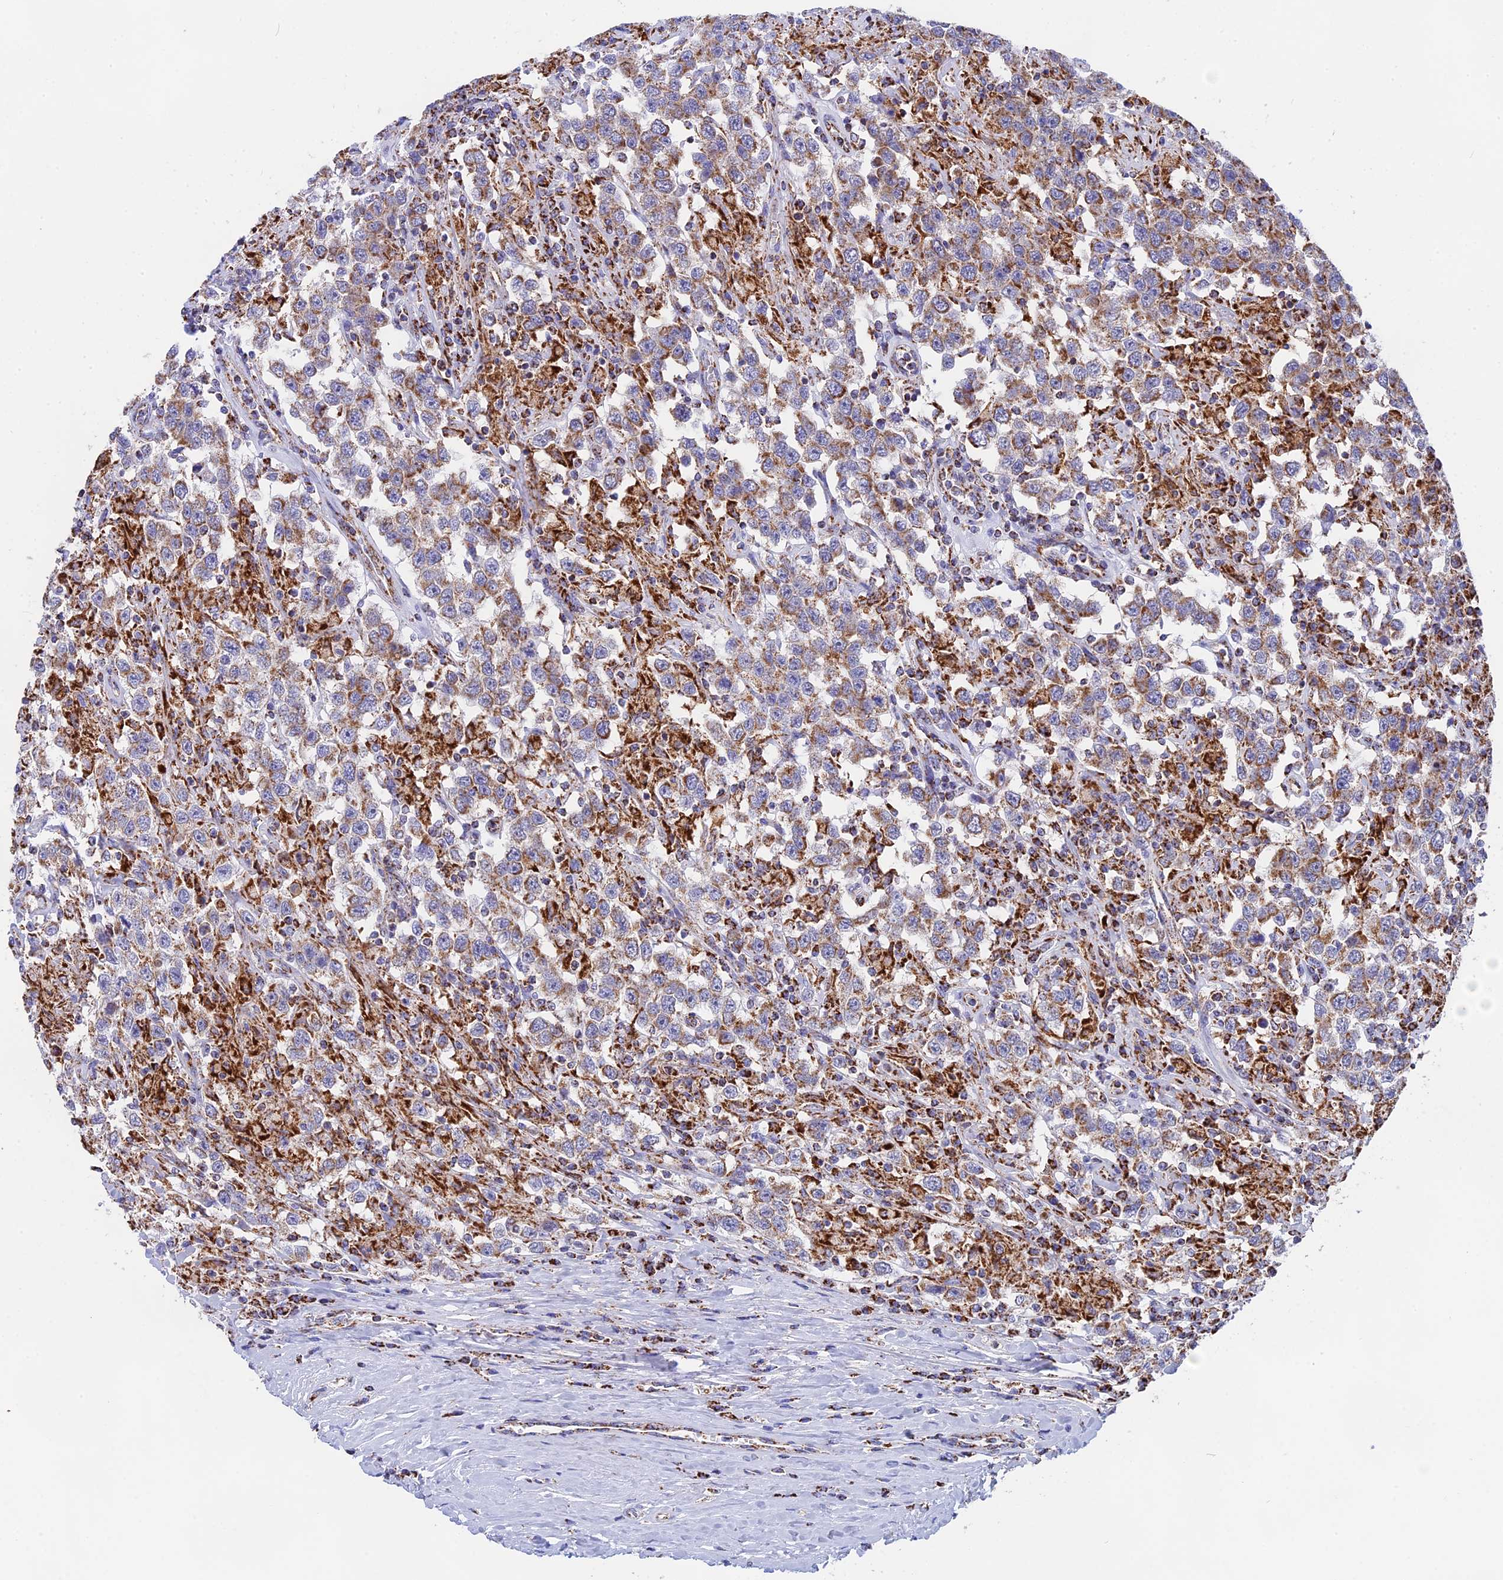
{"staining": {"intensity": "moderate", "quantity": ">75%", "location": "cytoplasmic/membranous"}, "tissue": "testis cancer", "cell_type": "Tumor cells", "image_type": "cancer", "snomed": [{"axis": "morphology", "description": "Seminoma, NOS"}, {"axis": "topography", "description": "Testis"}], "caption": "This is an image of IHC staining of testis cancer, which shows moderate expression in the cytoplasmic/membranous of tumor cells.", "gene": "NDUFA5", "patient": {"sex": "male", "age": 41}}